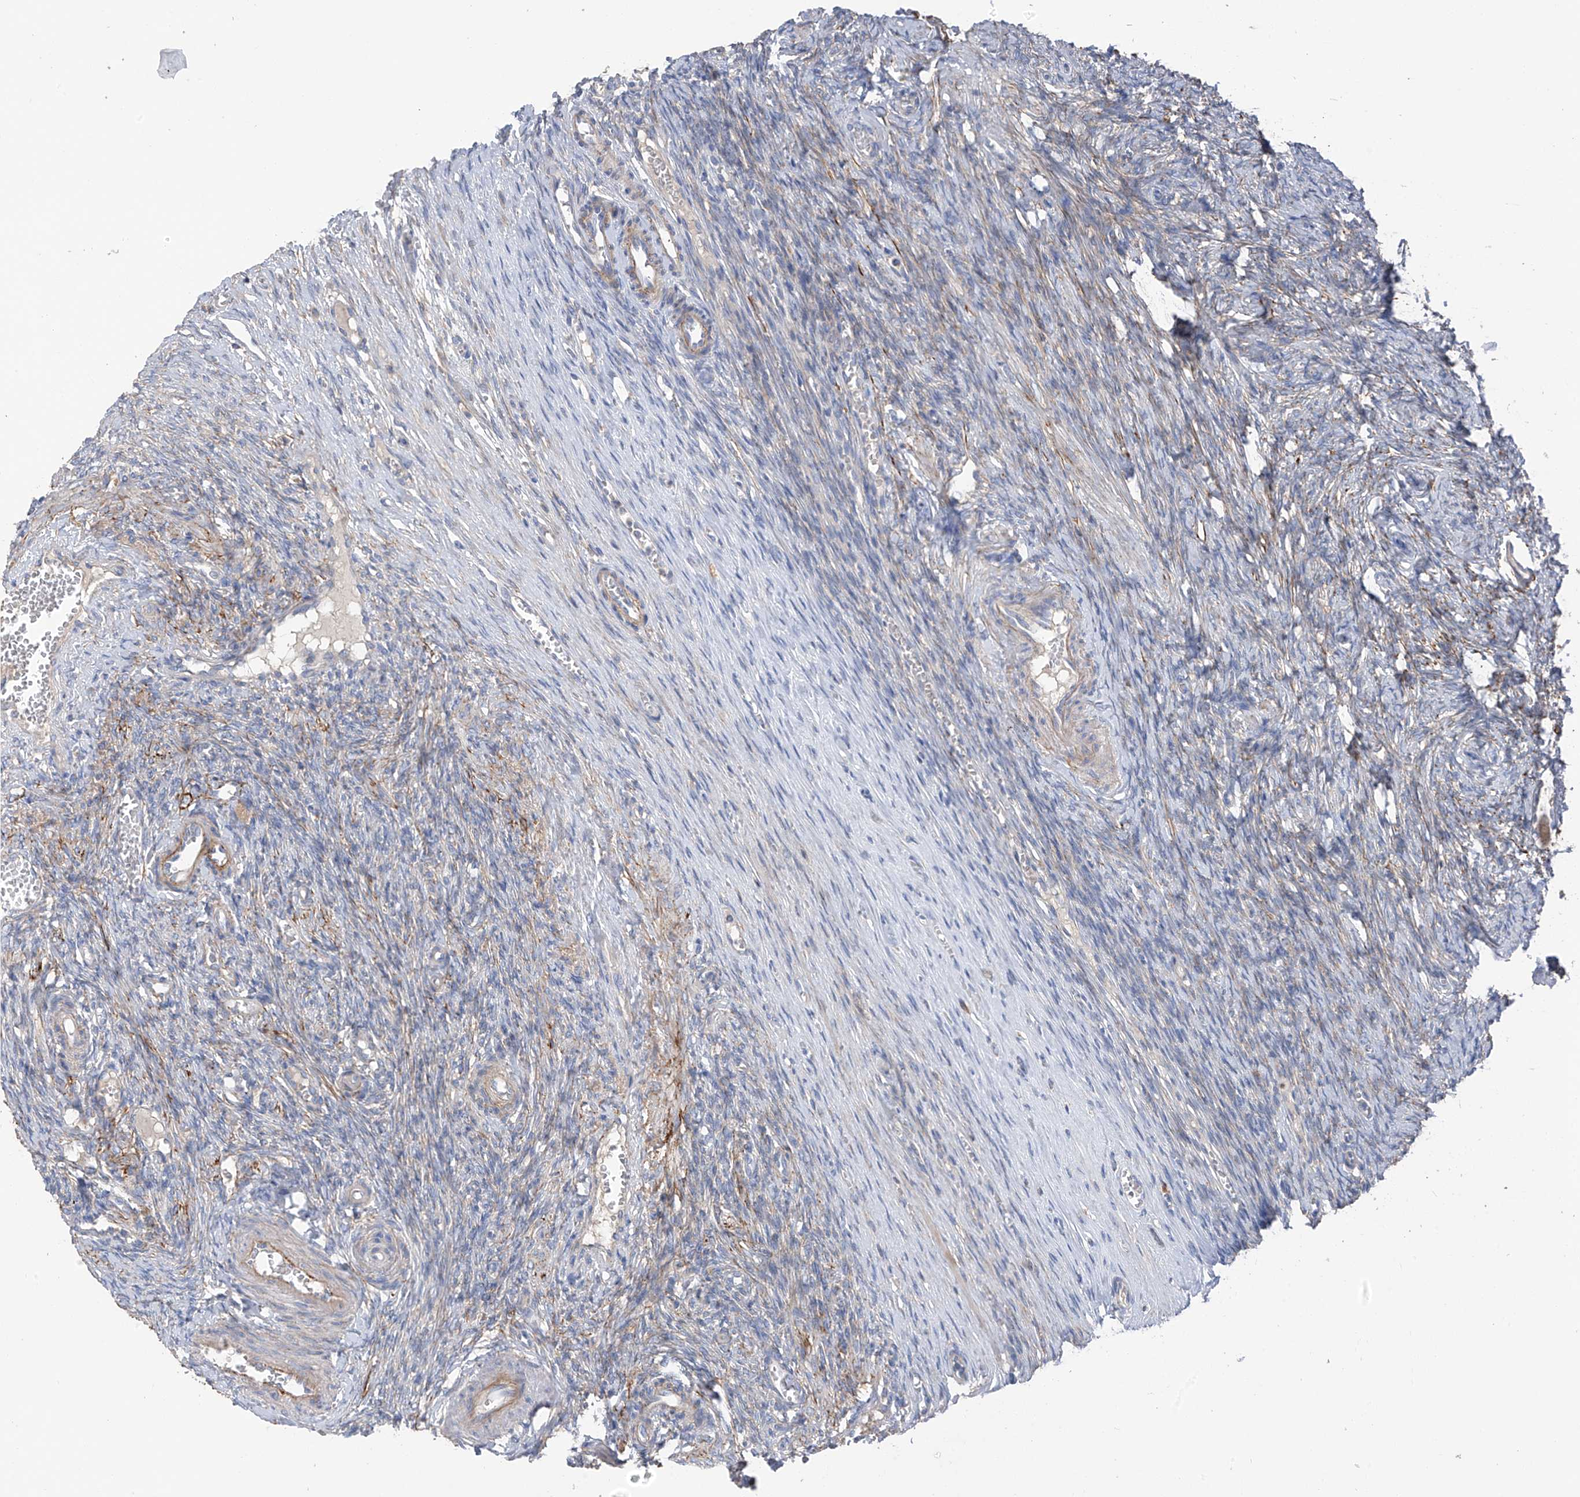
{"staining": {"intensity": "negative", "quantity": "none", "location": "none"}, "tissue": "ovary", "cell_type": "Ovarian stroma cells", "image_type": "normal", "snomed": [{"axis": "morphology", "description": "Adenocarcinoma, NOS"}, {"axis": "topography", "description": "Endometrium"}], "caption": "This is a histopathology image of immunohistochemistry staining of unremarkable ovary, which shows no positivity in ovarian stroma cells.", "gene": "GALNTL6", "patient": {"sex": "female", "age": 32}}